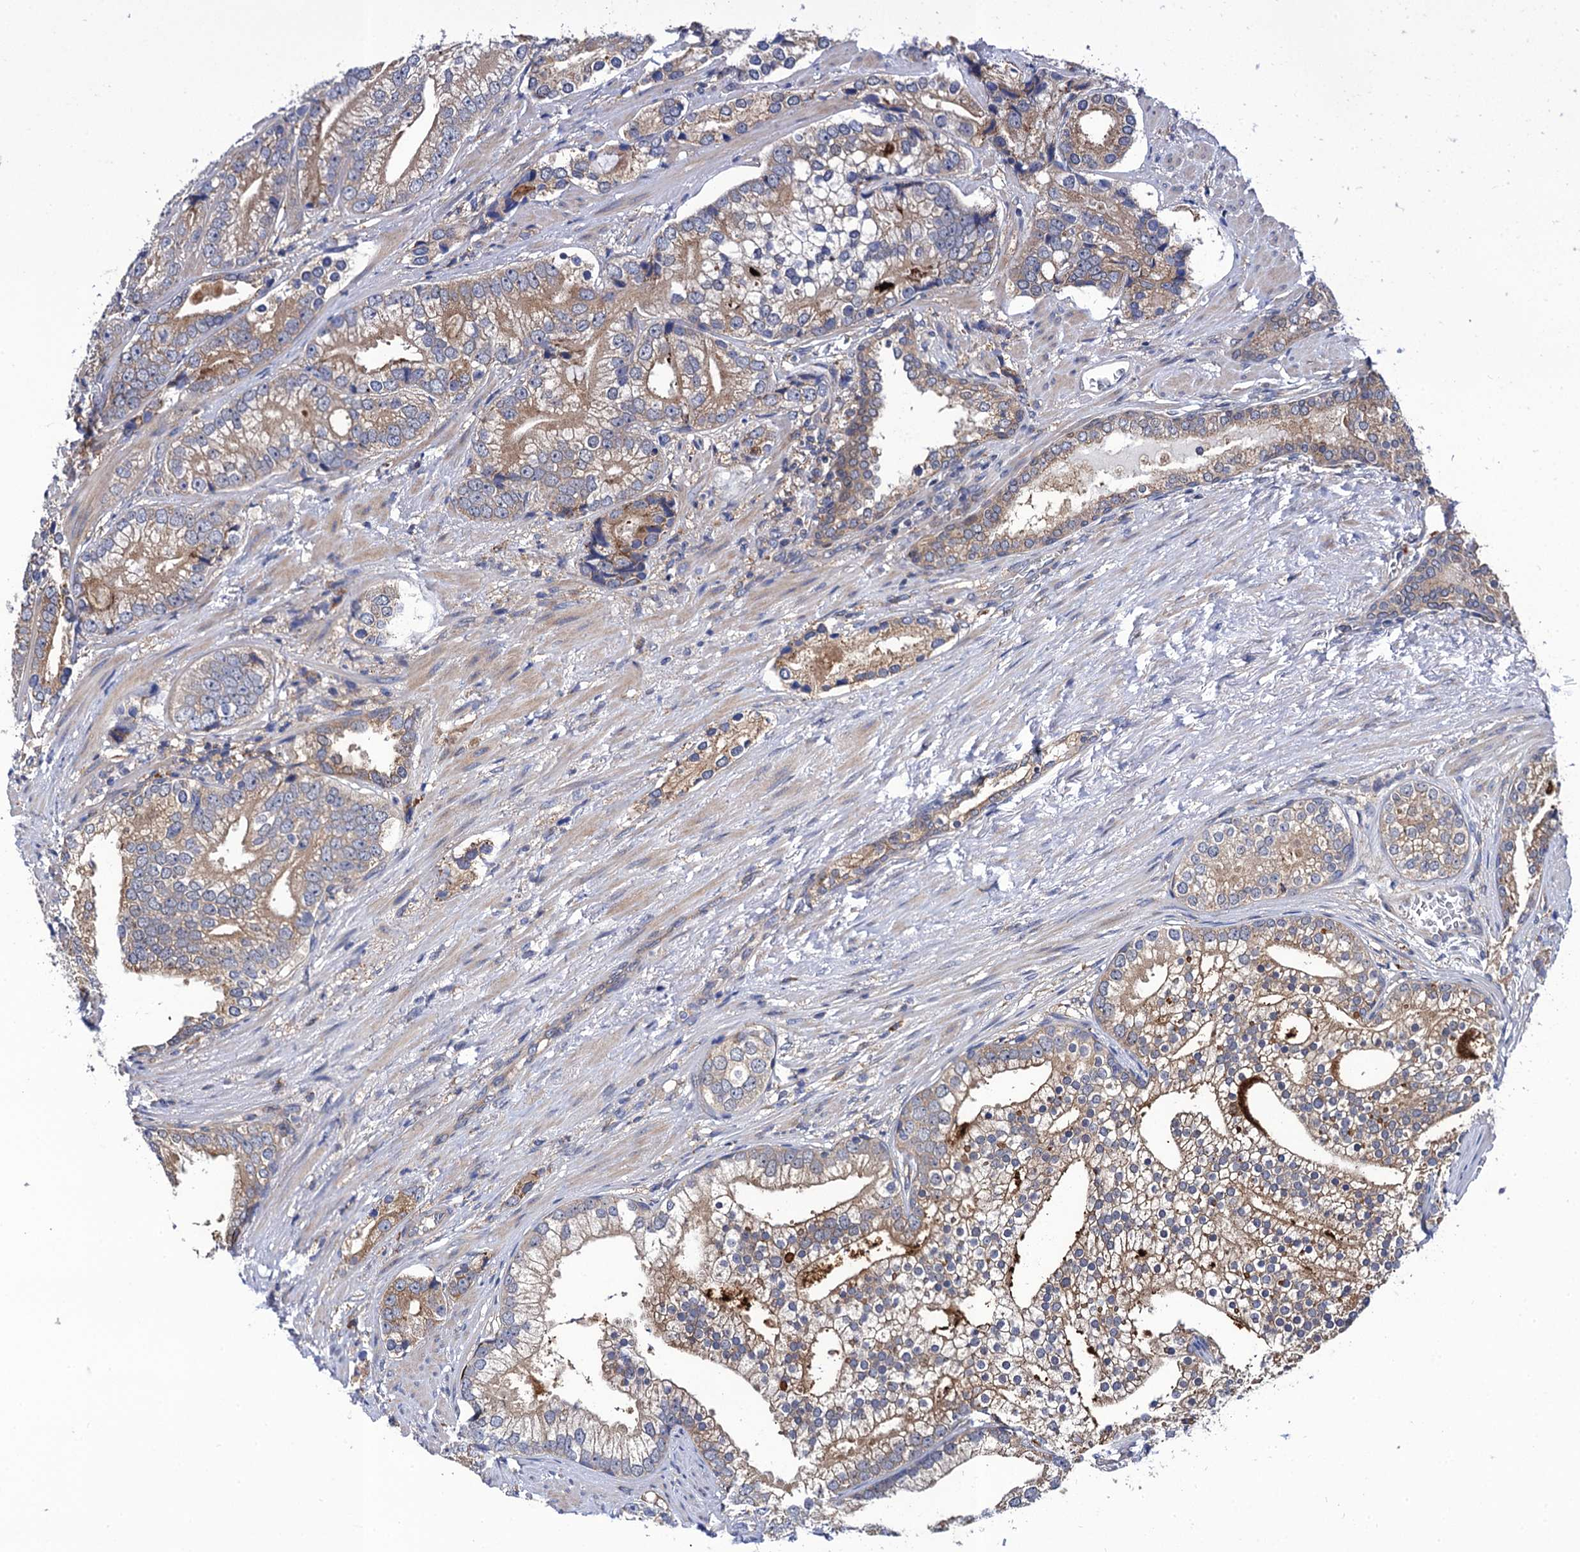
{"staining": {"intensity": "moderate", "quantity": ">75%", "location": "cytoplasmic/membranous"}, "tissue": "prostate cancer", "cell_type": "Tumor cells", "image_type": "cancer", "snomed": [{"axis": "morphology", "description": "Adenocarcinoma, High grade"}, {"axis": "topography", "description": "Prostate"}], "caption": "A histopathology image of human high-grade adenocarcinoma (prostate) stained for a protein exhibits moderate cytoplasmic/membranous brown staining in tumor cells.", "gene": "PGLS", "patient": {"sex": "male", "age": 75}}